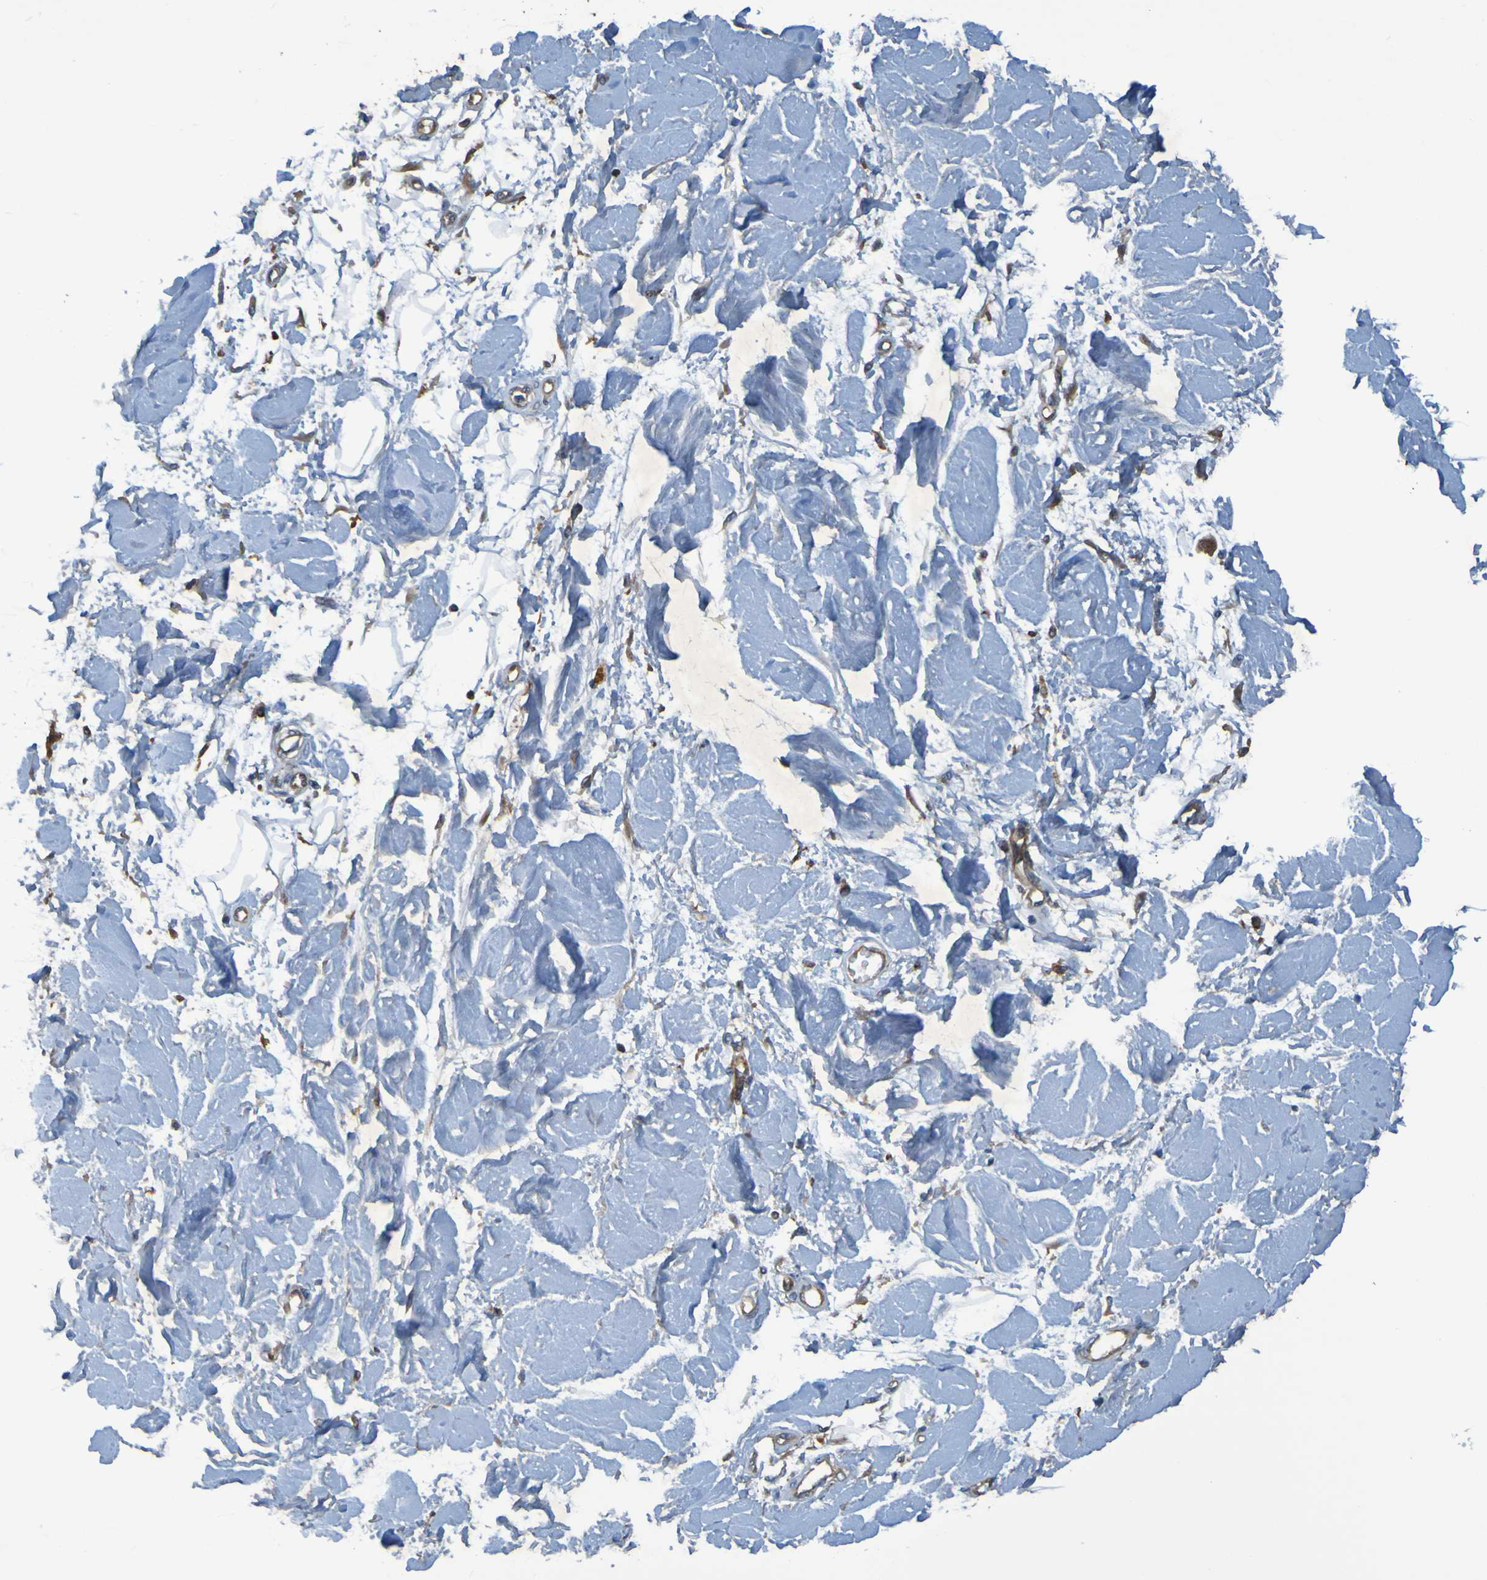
{"staining": {"intensity": "negative", "quantity": "none", "location": "none"}, "tissue": "adipose tissue", "cell_type": "Adipocytes", "image_type": "normal", "snomed": [{"axis": "morphology", "description": "Squamous cell carcinoma, NOS"}, {"axis": "topography", "description": "Skin"}], "caption": "DAB immunohistochemical staining of benign human adipose tissue demonstrates no significant staining in adipocytes.", "gene": "DNAJC4", "patient": {"sex": "male", "age": 83}}